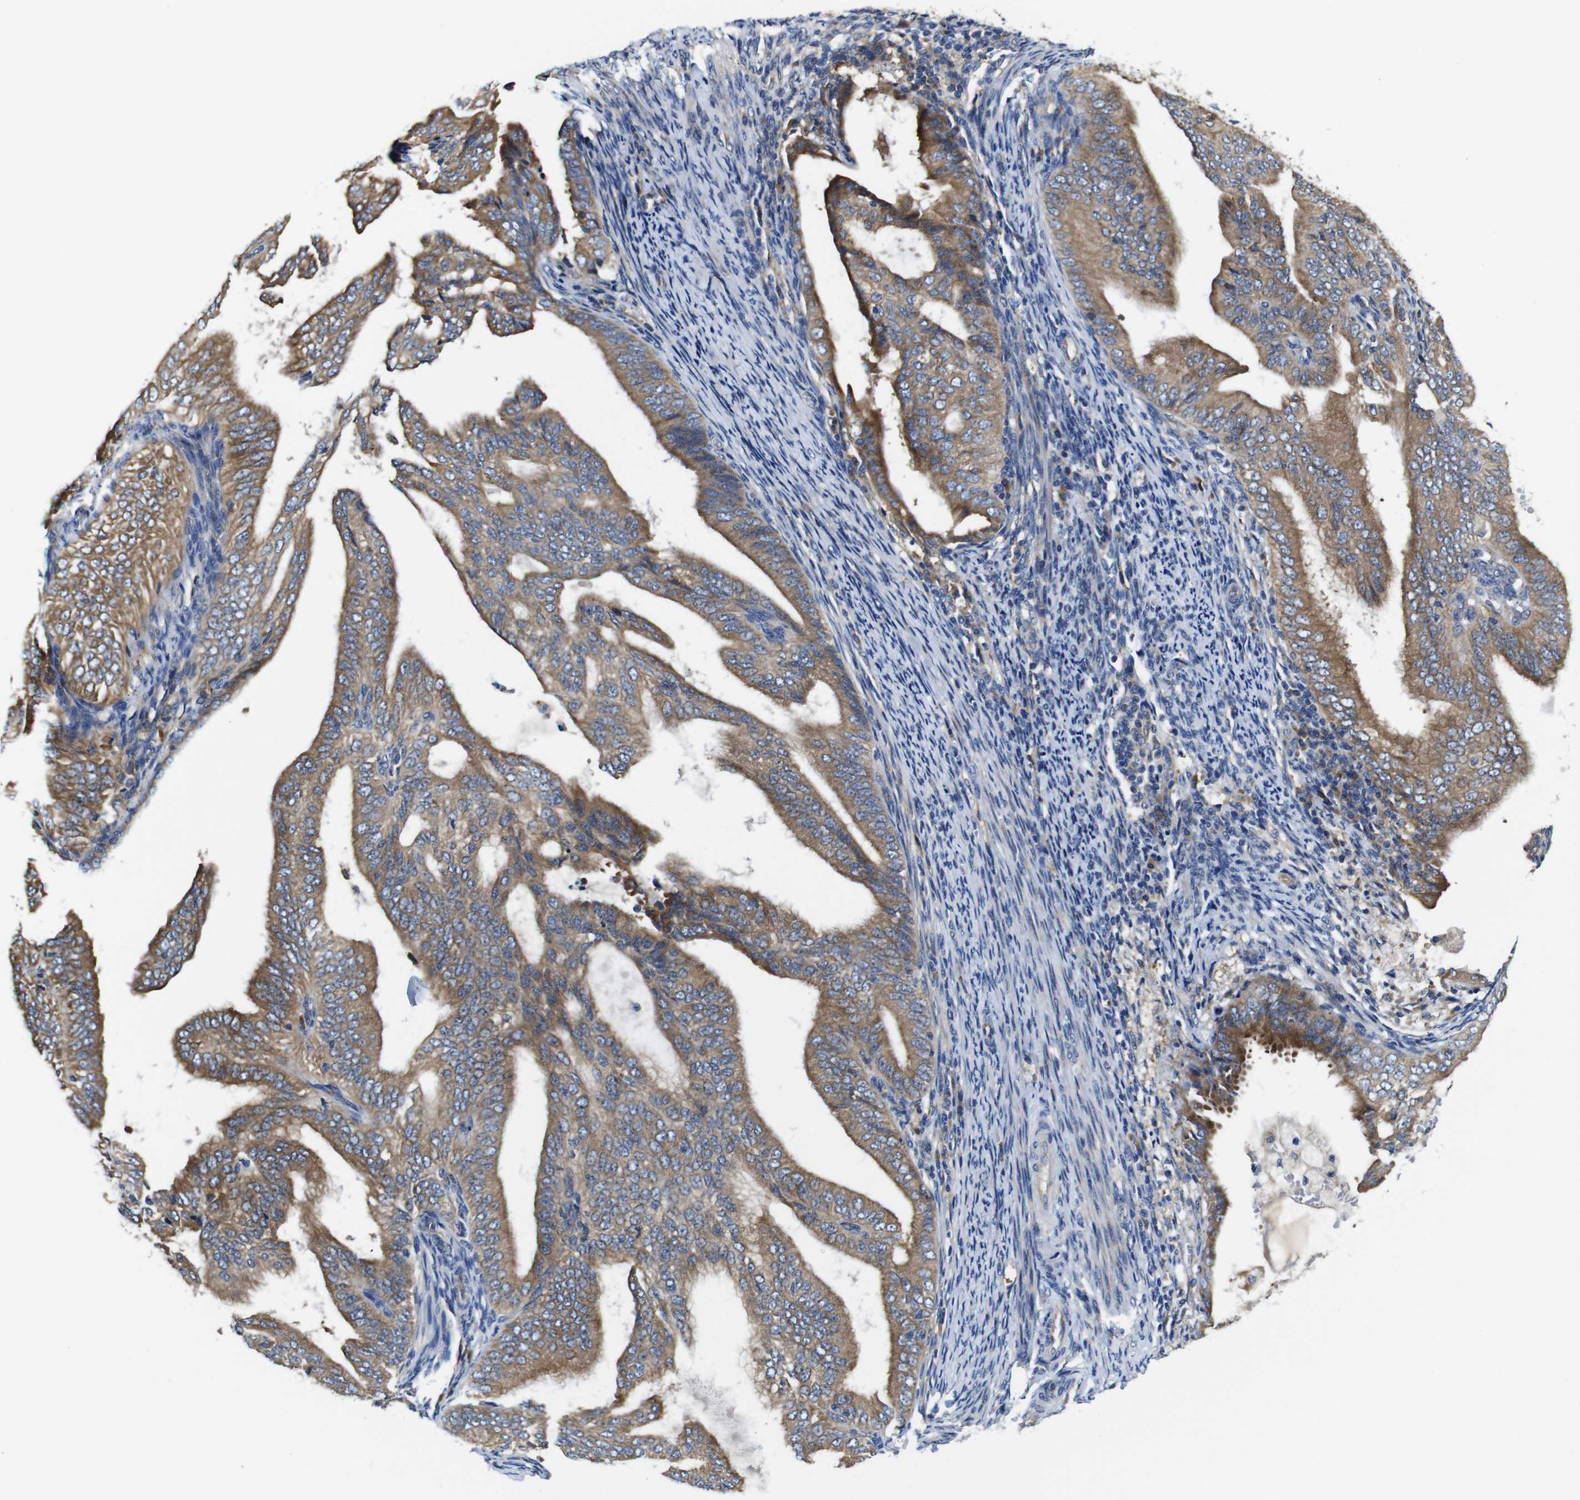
{"staining": {"intensity": "moderate", "quantity": ">75%", "location": "cytoplasmic/membranous"}, "tissue": "endometrial cancer", "cell_type": "Tumor cells", "image_type": "cancer", "snomed": [{"axis": "morphology", "description": "Adenocarcinoma, NOS"}, {"axis": "topography", "description": "Endometrium"}], "caption": "Immunohistochemistry (DAB (3,3'-diaminobenzidine)) staining of human endometrial cancer exhibits moderate cytoplasmic/membranous protein expression in about >75% of tumor cells.", "gene": "CLCC1", "patient": {"sex": "female", "age": 58}}